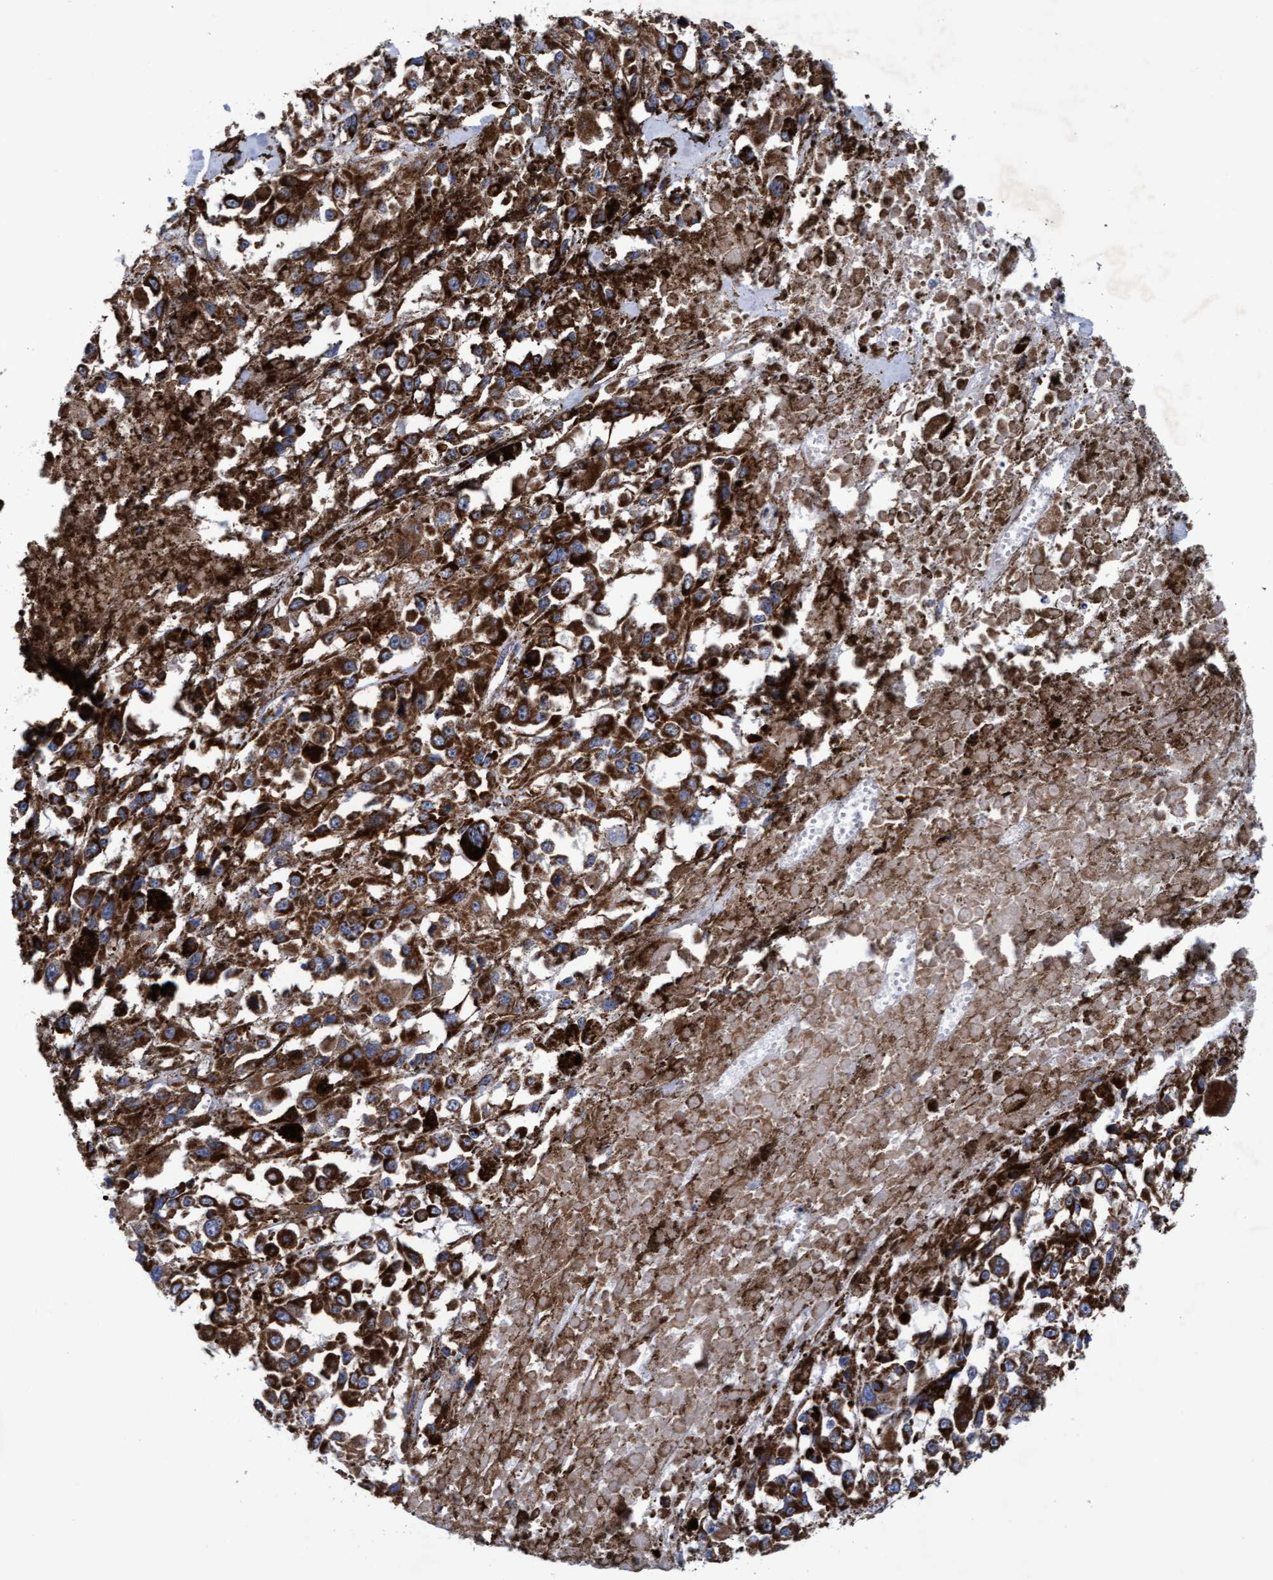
{"staining": {"intensity": "strong", "quantity": ">75%", "location": "cytoplasmic/membranous"}, "tissue": "melanoma", "cell_type": "Tumor cells", "image_type": "cancer", "snomed": [{"axis": "morphology", "description": "Malignant melanoma, Metastatic site"}, {"axis": "topography", "description": "Lymph node"}], "caption": "A micrograph of human melanoma stained for a protein exhibits strong cytoplasmic/membranous brown staining in tumor cells. (IHC, brightfield microscopy, high magnification).", "gene": "MRPL38", "patient": {"sex": "male", "age": 59}}